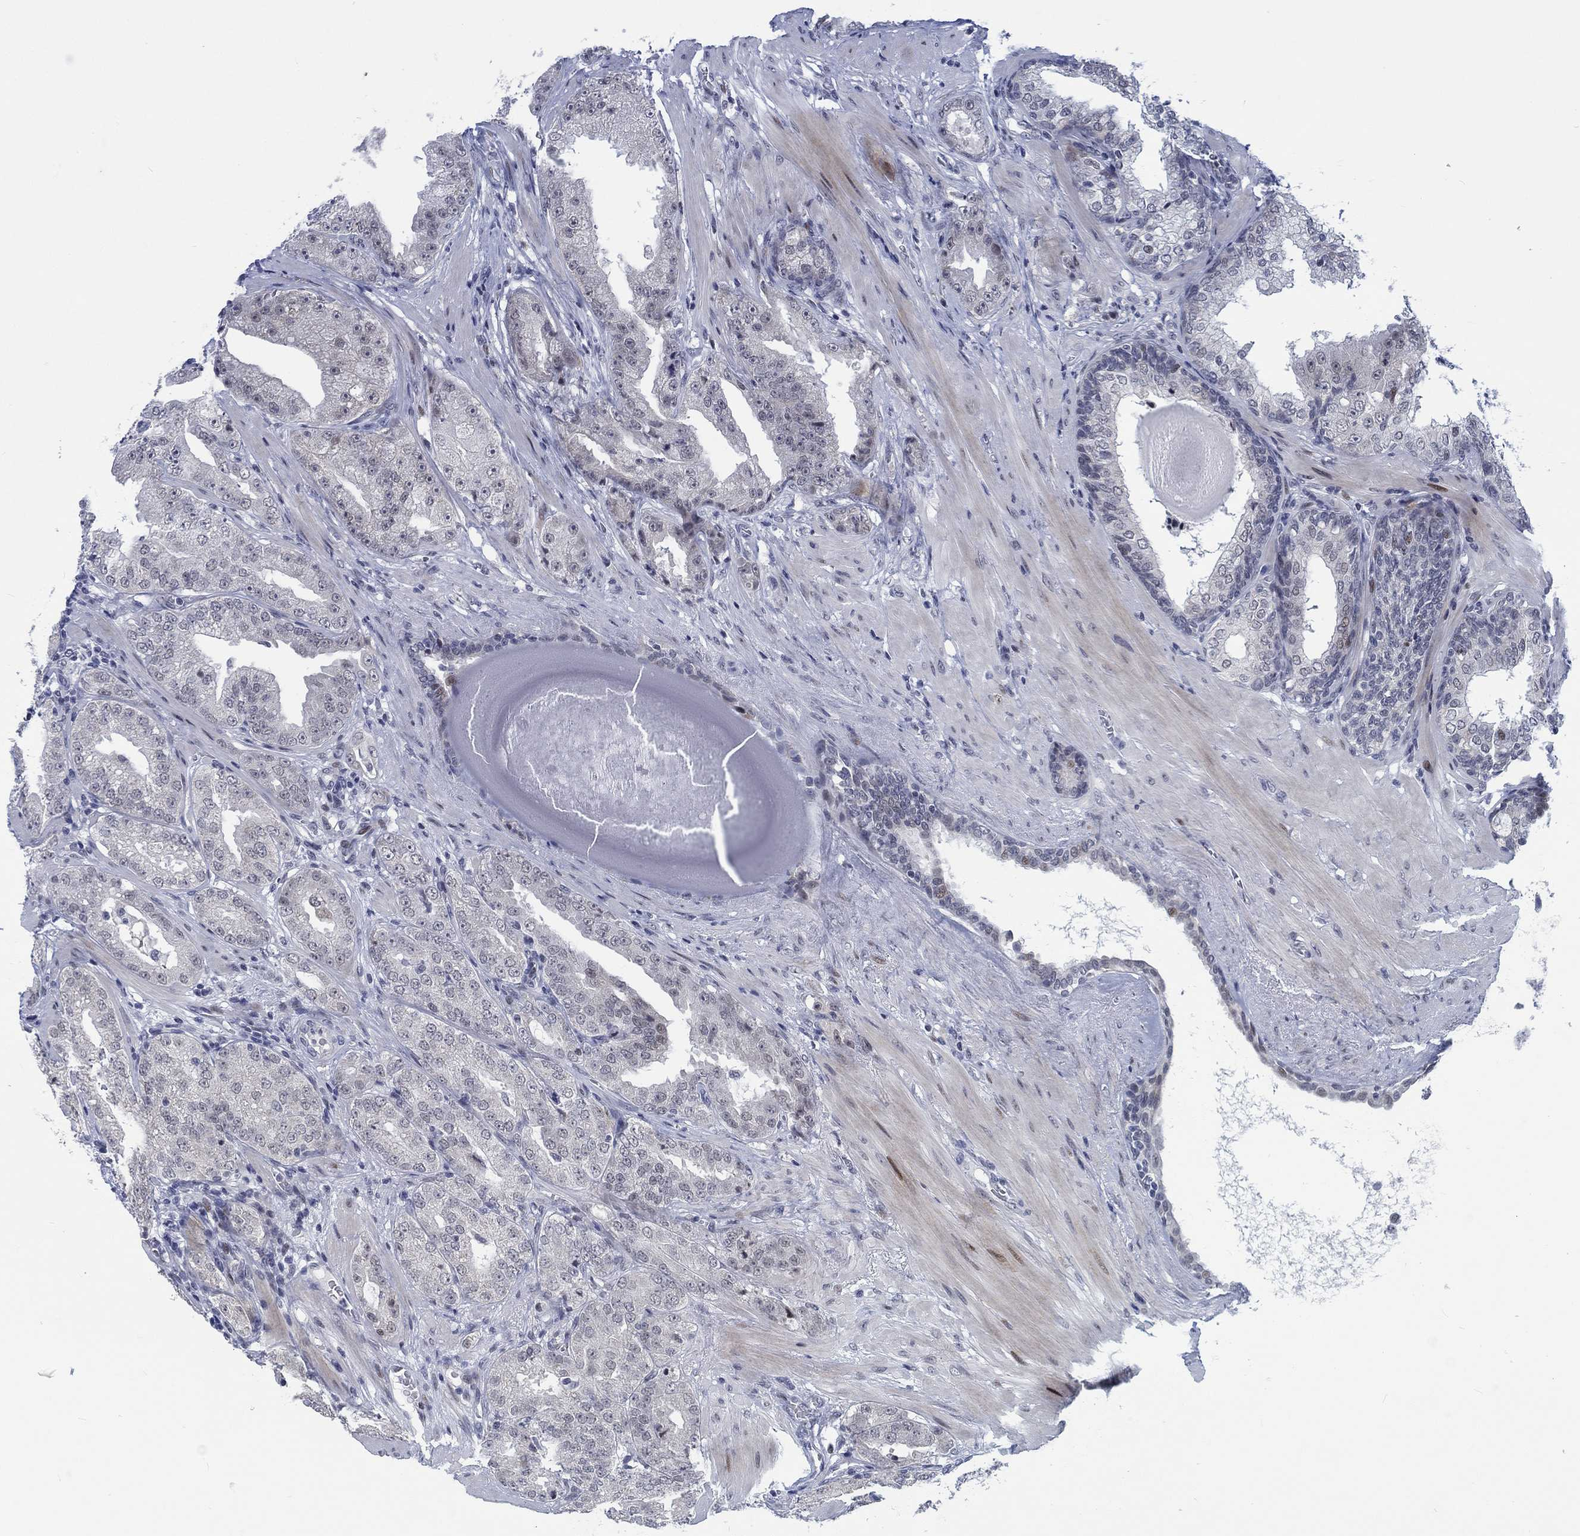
{"staining": {"intensity": "negative", "quantity": "none", "location": "none"}, "tissue": "prostate cancer", "cell_type": "Tumor cells", "image_type": "cancer", "snomed": [{"axis": "morphology", "description": "Adenocarcinoma, Low grade"}, {"axis": "topography", "description": "Prostate"}], "caption": "IHC image of neoplastic tissue: human low-grade adenocarcinoma (prostate) stained with DAB exhibits no significant protein positivity in tumor cells.", "gene": "NEU3", "patient": {"sex": "male", "age": 62}}